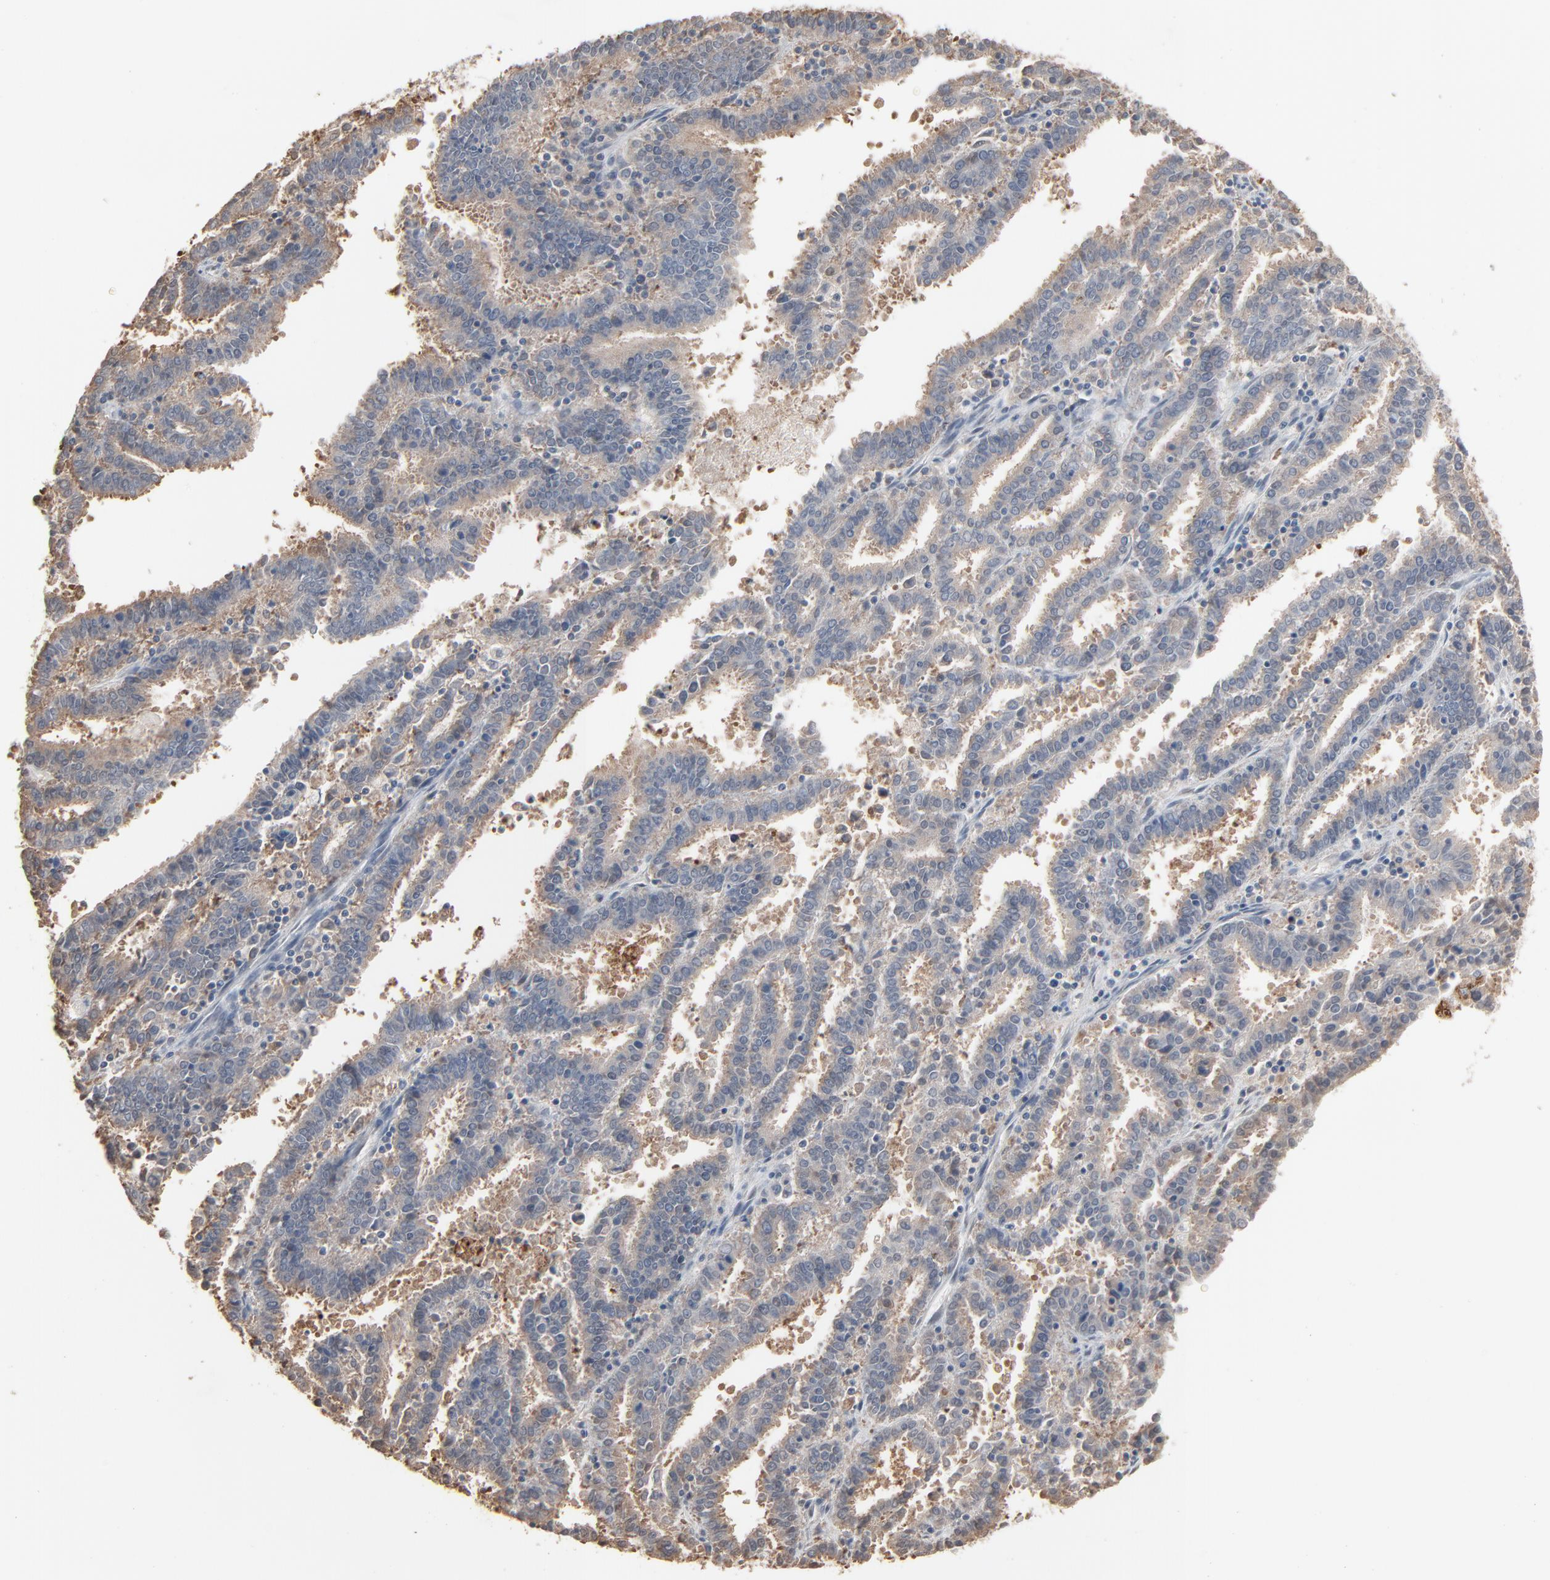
{"staining": {"intensity": "weak", "quantity": ">75%", "location": "cytoplasmic/membranous"}, "tissue": "endometrial cancer", "cell_type": "Tumor cells", "image_type": "cancer", "snomed": [{"axis": "morphology", "description": "Adenocarcinoma, NOS"}, {"axis": "topography", "description": "Uterus"}], "caption": "Immunohistochemistry of human endometrial adenocarcinoma demonstrates low levels of weak cytoplasmic/membranous staining in approximately >75% of tumor cells. (Brightfield microscopy of DAB IHC at high magnification).", "gene": "CCT5", "patient": {"sex": "female", "age": 83}}